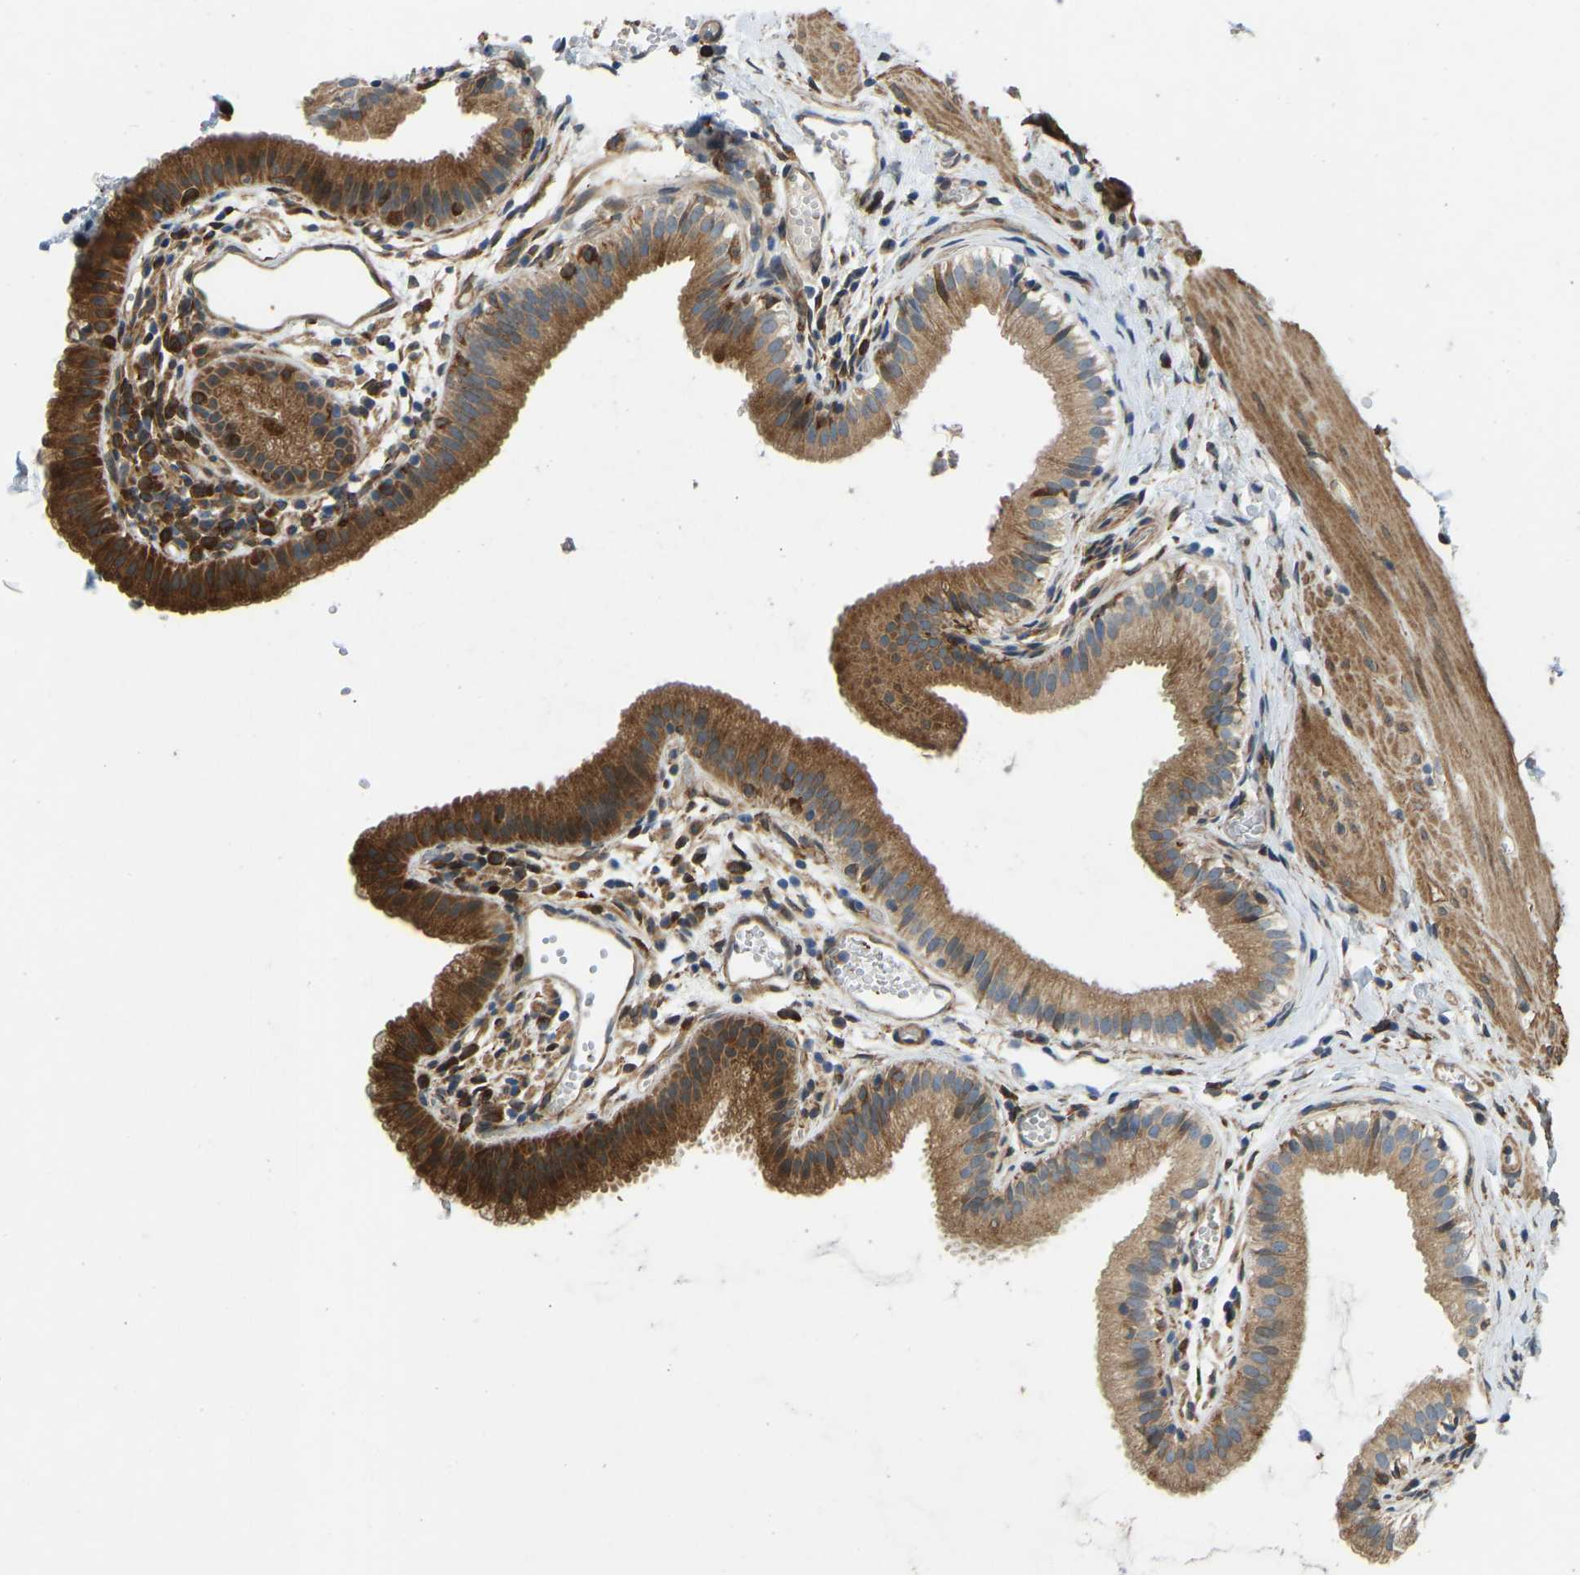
{"staining": {"intensity": "strong", "quantity": ">75%", "location": "cytoplasmic/membranous"}, "tissue": "gallbladder", "cell_type": "Glandular cells", "image_type": "normal", "snomed": [{"axis": "morphology", "description": "Normal tissue, NOS"}, {"axis": "topography", "description": "Gallbladder"}], "caption": "Normal gallbladder reveals strong cytoplasmic/membranous expression in about >75% of glandular cells, visualized by immunohistochemistry. The staining was performed using DAB, with brown indicating positive protein expression. Nuclei are stained blue with hematoxylin.", "gene": "OS9", "patient": {"sex": "female", "age": 26}}